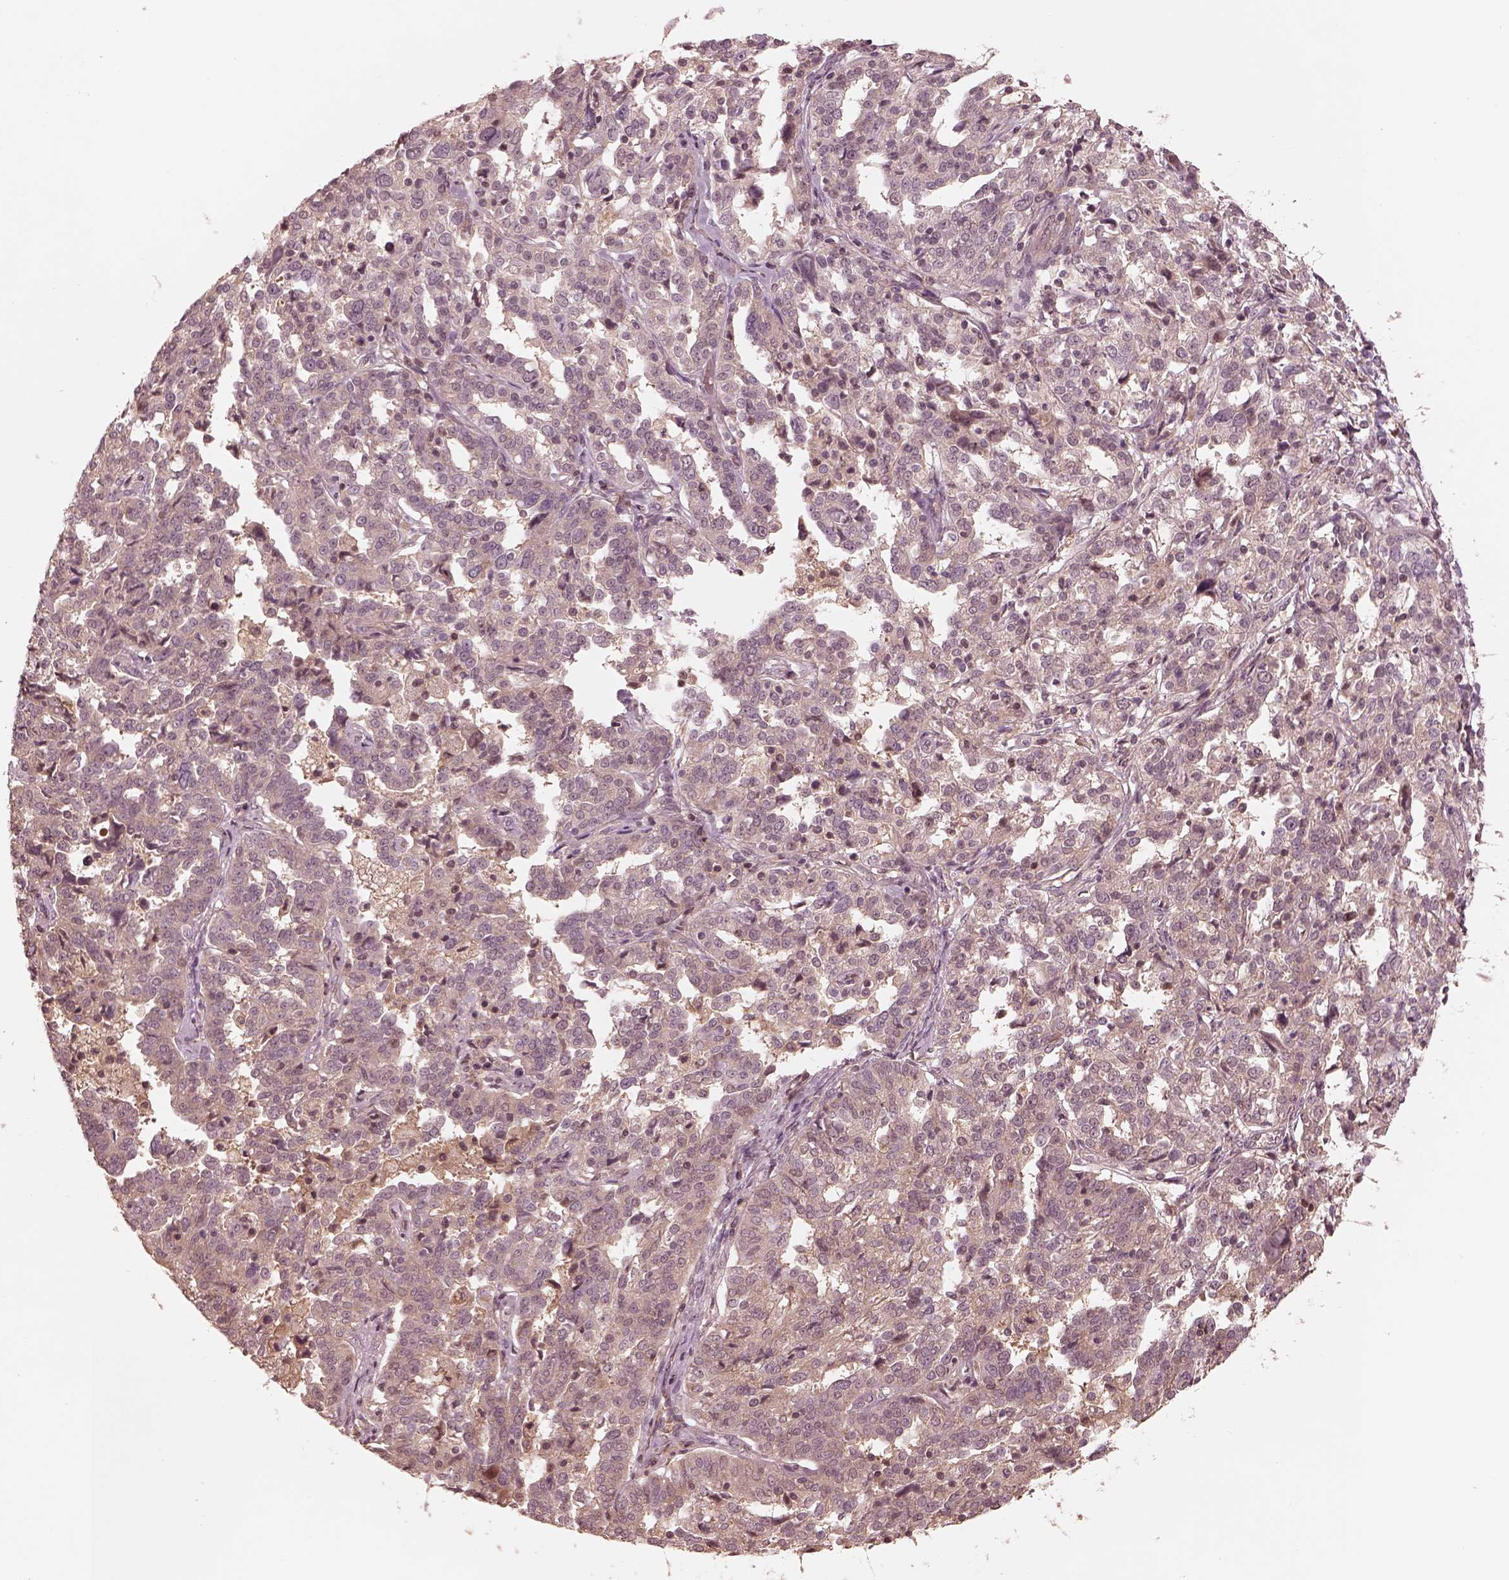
{"staining": {"intensity": "negative", "quantity": "none", "location": "none"}, "tissue": "ovarian cancer", "cell_type": "Tumor cells", "image_type": "cancer", "snomed": [{"axis": "morphology", "description": "Cystadenocarcinoma, serous, NOS"}, {"axis": "topography", "description": "Ovary"}], "caption": "Tumor cells are negative for brown protein staining in ovarian serous cystadenocarcinoma. (DAB immunohistochemistry (IHC), high magnification).", "gene": "TF", "patient": {"sex": "female", "age": 67}}